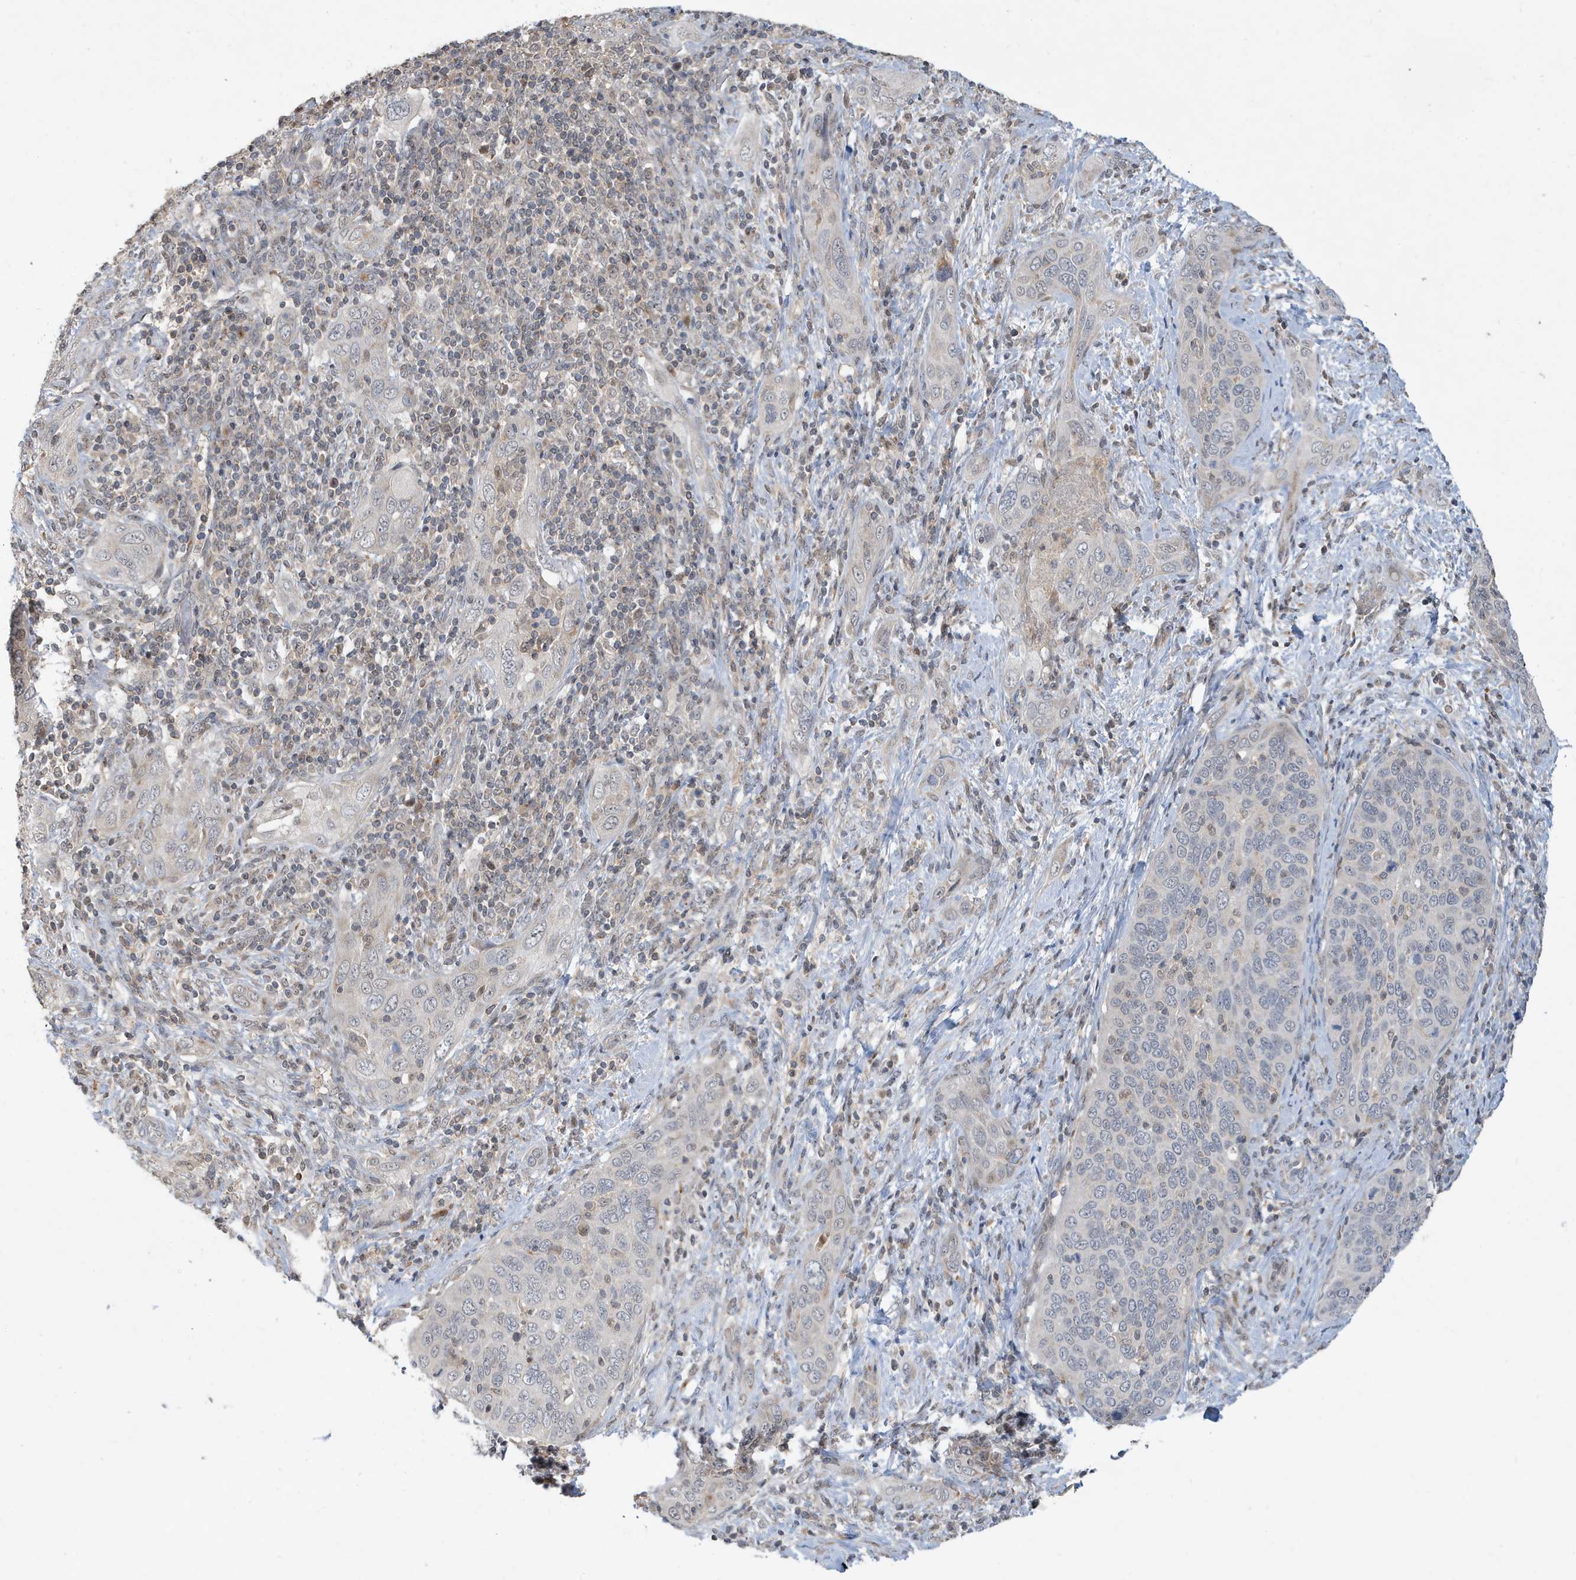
{"staining": {"intensity": "negative", "quantity": "none", "location": "none"}, "tissue": "cervical cancer", "cell_type": "Tumor cells", "image_type": "cancer", "snomed": [{"axis": "morphology", "description": "Squamous cell carcinoma, NOS"}, {"axis": "topography", "description": "Cervix"}], "caption": "This is an immunohistochemistry histopathology image of cervical cancer (squamous cell carcinoma). There is no expression in tumor cells.", "gene": "PRRT3", "patient": {"sex": "female", "age": 60}}